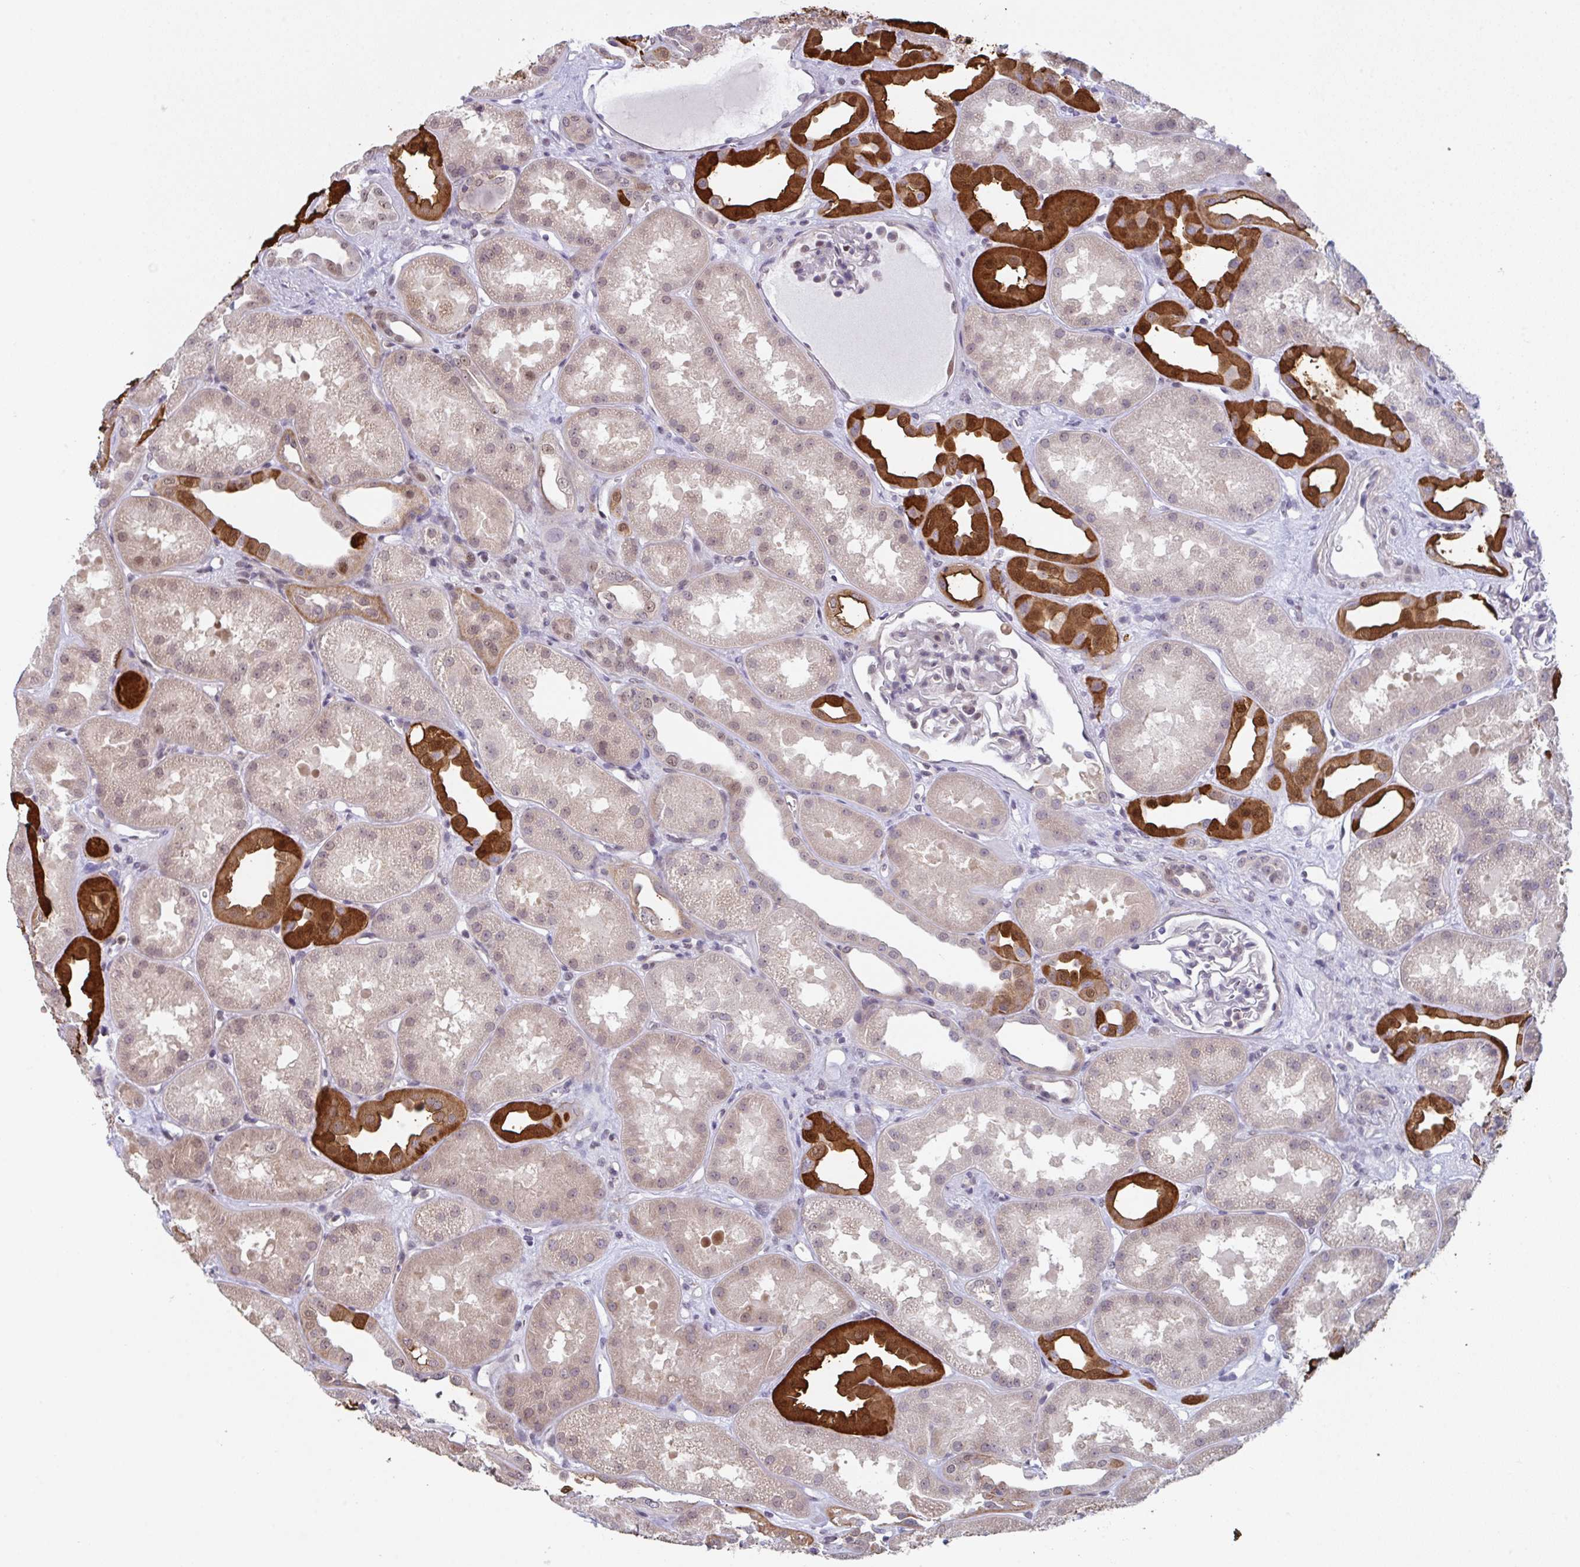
{"staining": {"intensity": "weak", "quantity": "<25%", "location": "cytoplasmic/membranous,nuclear"}, "tissue": "kidney", "cell_type": "Cells in glomeruli", "image_type": "normal", "snomed": [{"axis": "morphology", "description": "Normal tissue, NOS"}, {"axis": "topography", "description": "Kidney"}], "caption": "High magnification brightfield microscopy of normal kidney stained with DAB (3,3'-diaminobenzidine) (brown) and counterstained with hematoxylin (blue): cells in glomeruli show no significant positivity.", "gene": "RBM18", "patient": {"sex": "male", "age": 61}}